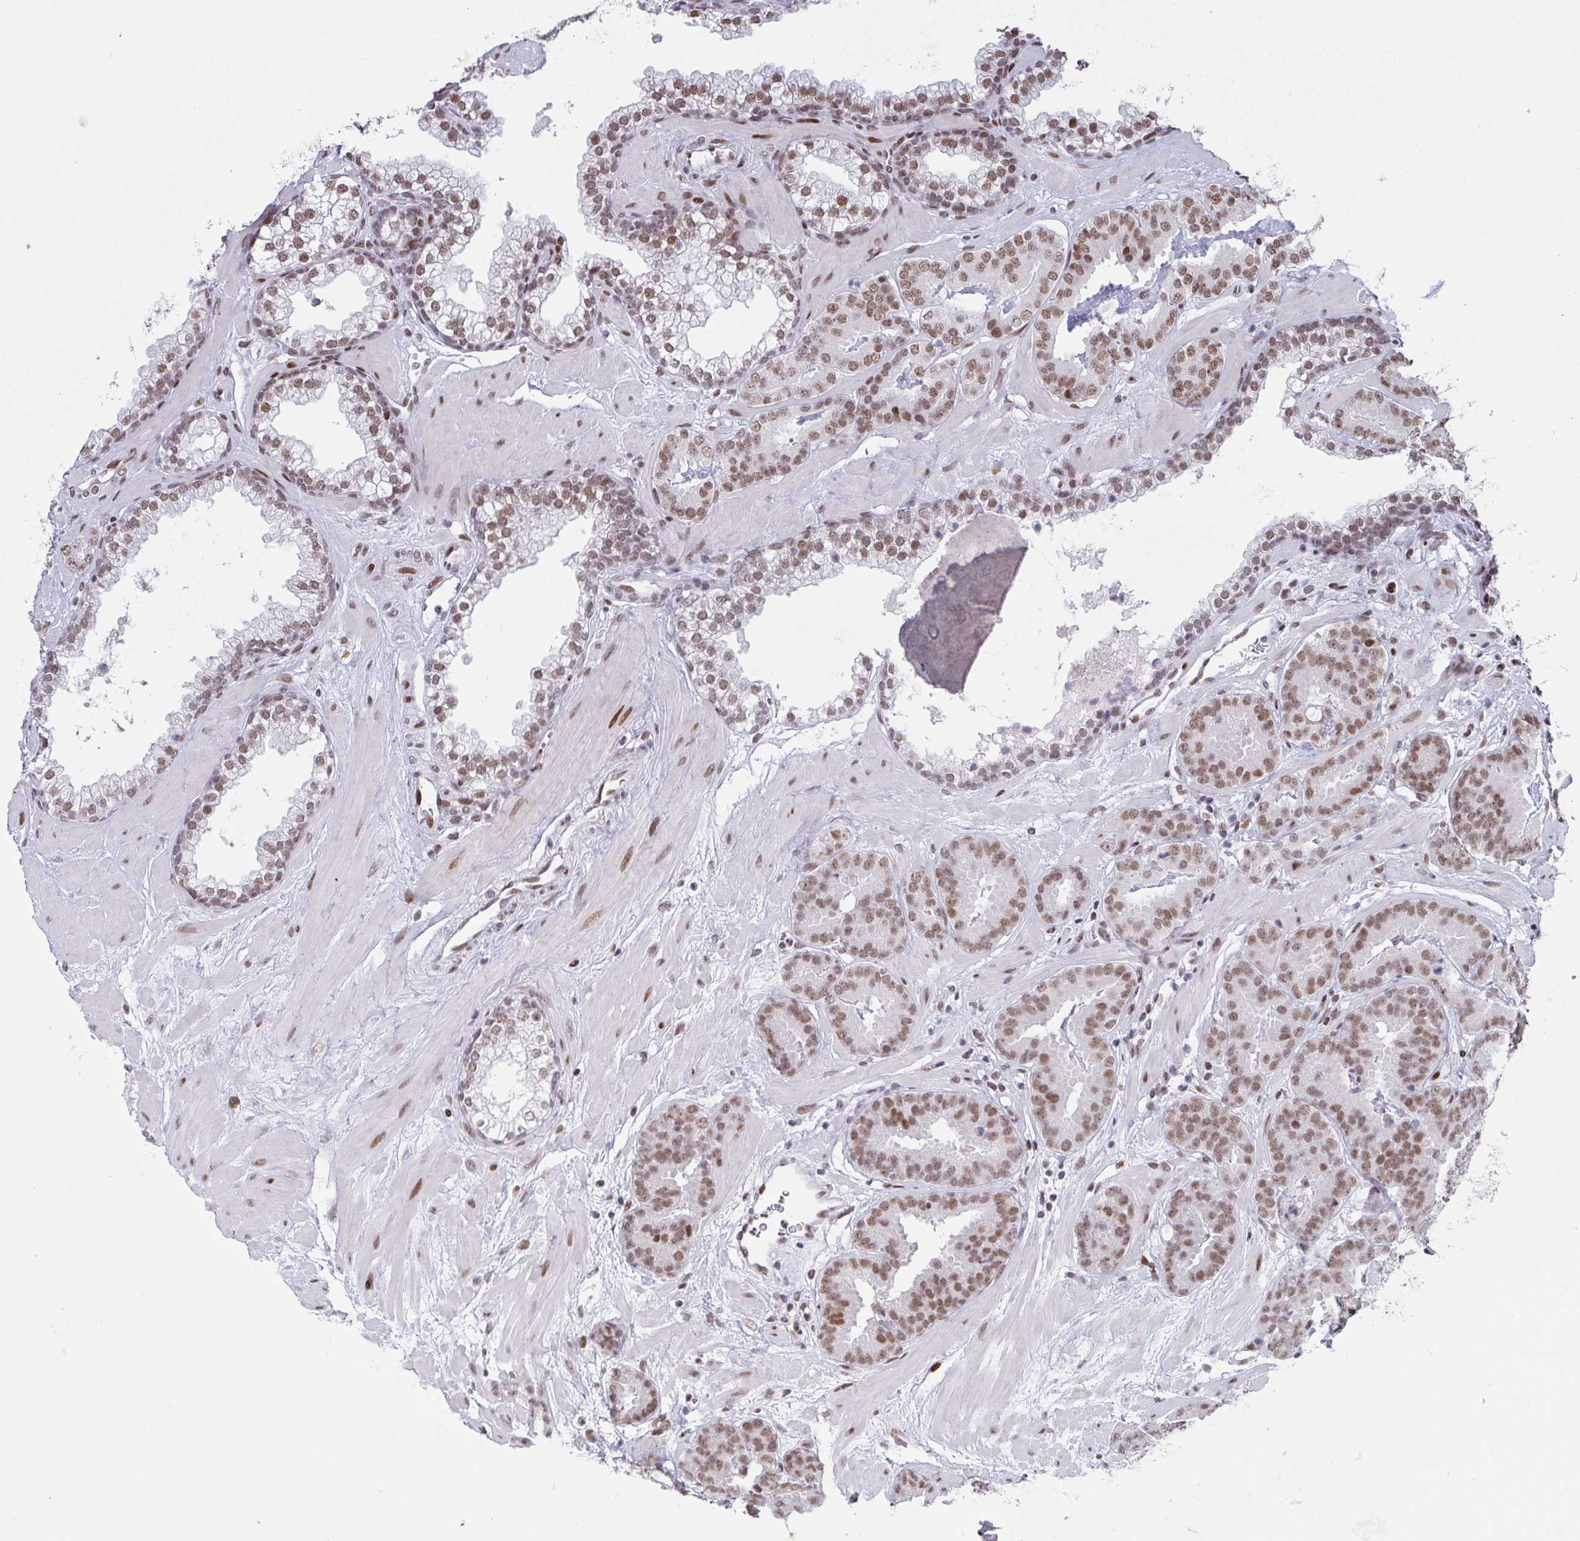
{"staining": {"intensity": "moderate", "quantity": ">75%", "location": "nuclear"}, "tissue": "prostate cancer", "cell_type": "Tumor cells", "image_type": "cancer", "snomed": [{"axis": "morphology", "description": "Adenocarcinoma, Low grade"}, {"axis": "topography", "description": "Prostate"}], "caption": "Human prostate cancer (low-grade adenocarcinoma) stained with a protein marker reveals moderate staining in tumor cells.", "gene": "CLP1", "patient": {"sex": "male", "age": 62}}